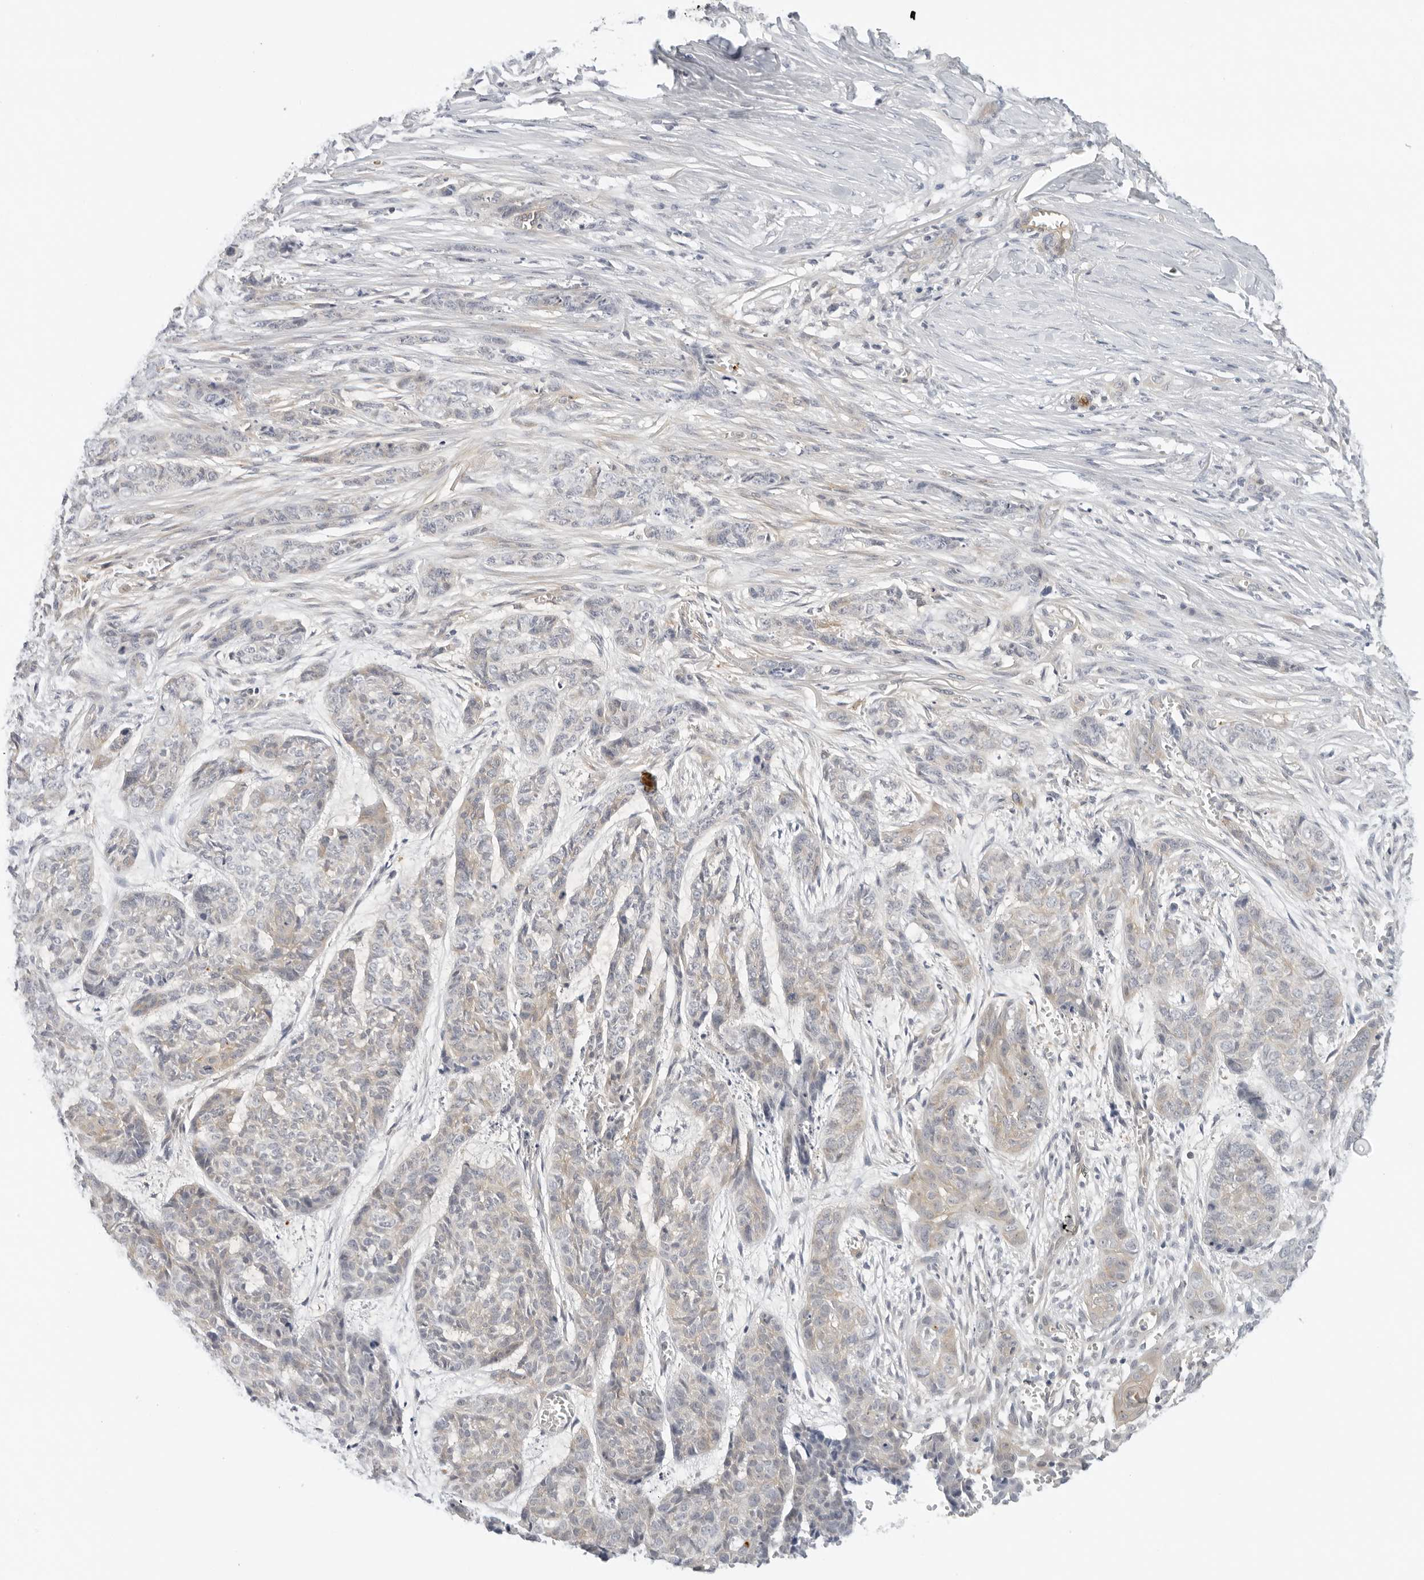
{"staining": {"intensity": "weak", "quantity": "<25%", "location": "cytoplasmic/membranous"}, "tissue": "skin cancer", "cell_type": "Tumor cells", "image_type": "cancer", "snomed": [{"axis": "morphology", "description": "Basal cell carcinoma"}, {"axis": "topography", "description": "Skin"}], "caption": "Immunohistochemical staining of skin basal cell carcinoma demonstrates no significant staining in tumor cells.", "gene": "OSCP1", "patient": {"sex": "female", "age": 64}}